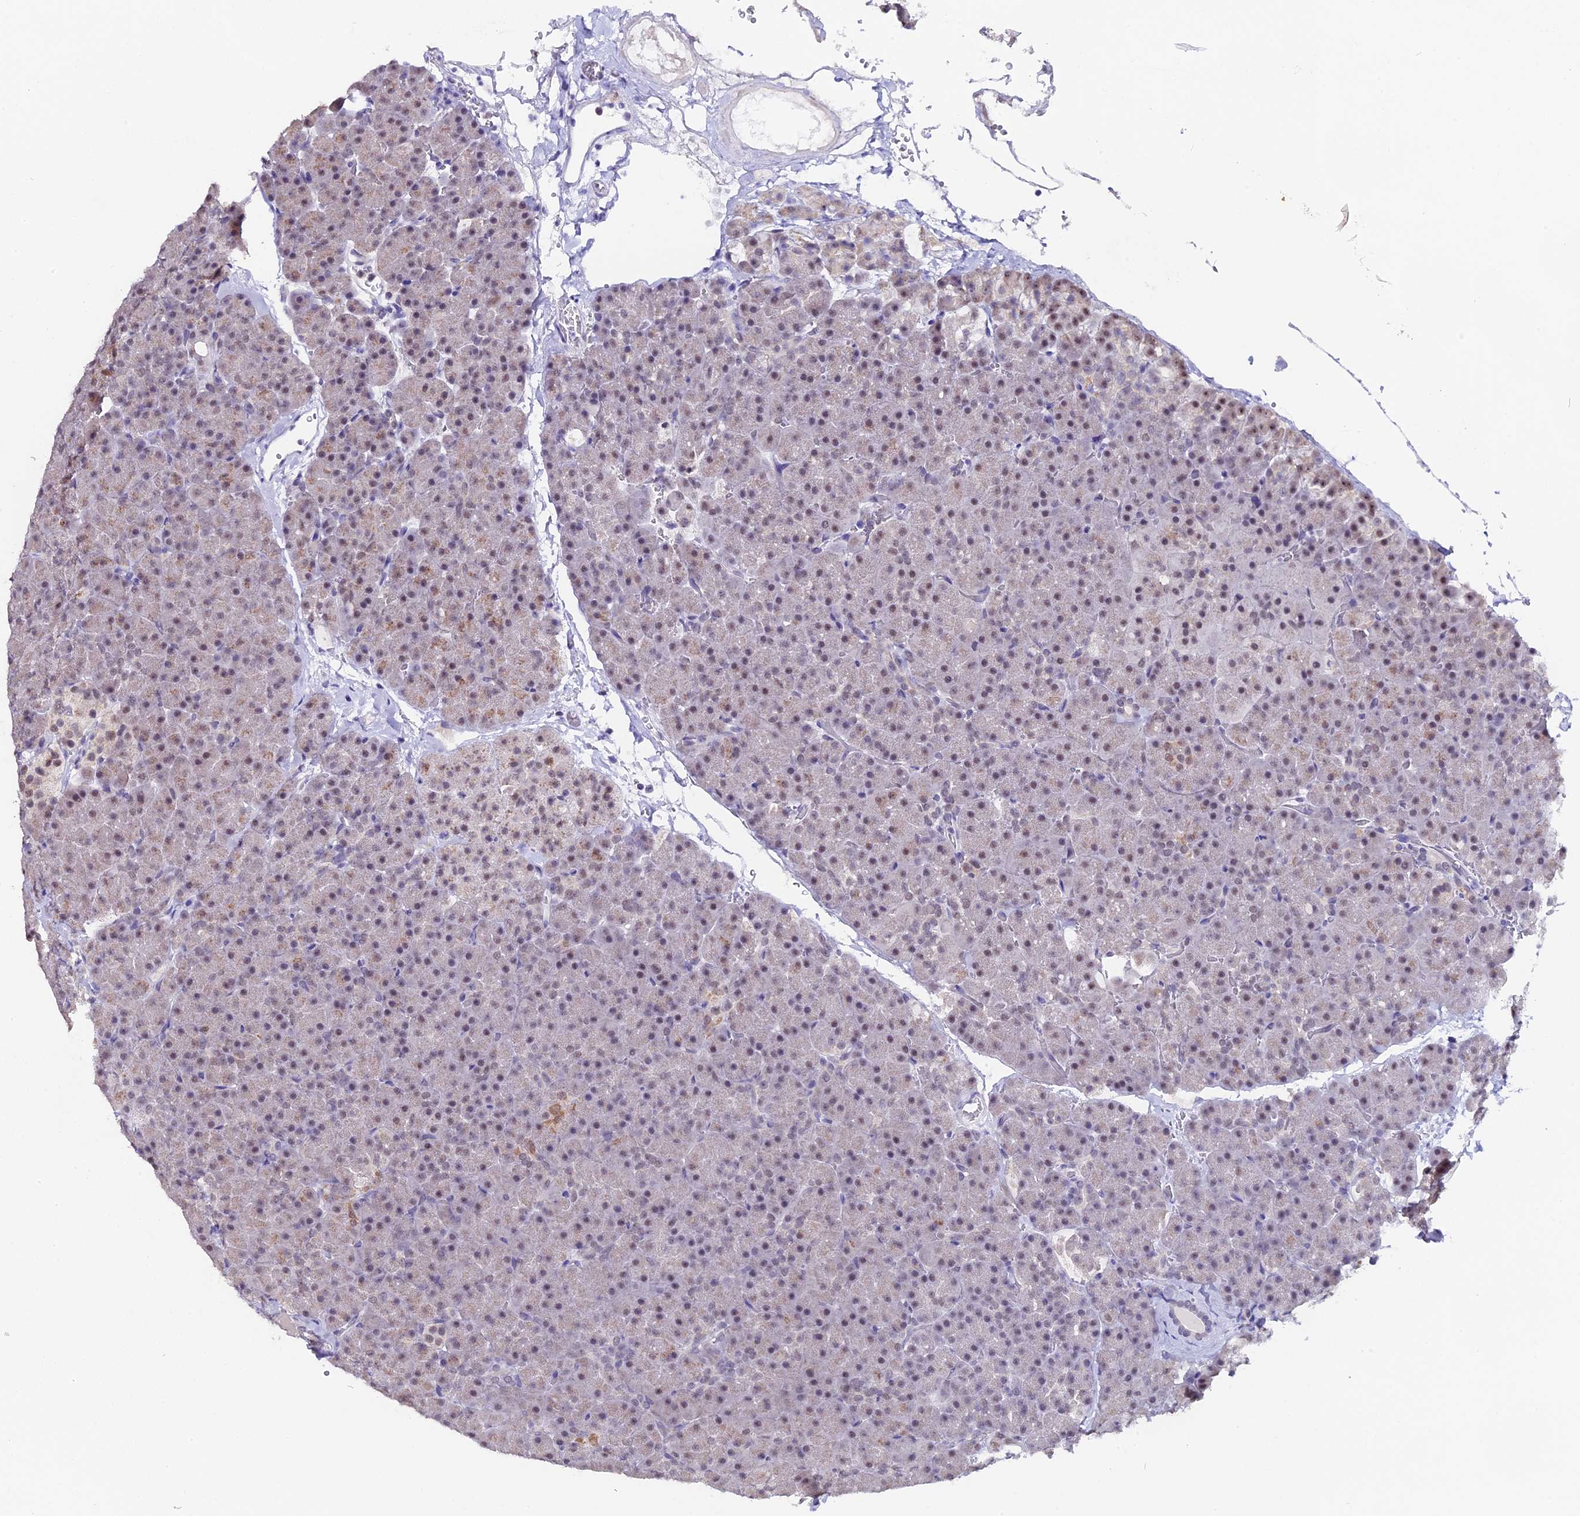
{"staining": {"intensity": "moderate", "quantity": "25%-75%", "location": "nuclear"}, "tissue": "pancreas", "cell_type": "Exocrine glandular cells", "image_type": "normal", "snomed": [{"axis": "morphology", "description": "Normal tissue, NOS"}, {"axis": "topography", "description": "Pancreas"}], "caption": "The image reveals immunohistochemical staining of unremarkable pancreas. There is moderate nuclear expression is seen in about 25%-75% of exocrine glandular cells. (brown staining indicates protein expression, while blue staining denotes nuclei).", "gene": "NCBP1", "patient": {"sex": "male", "age": 36}}